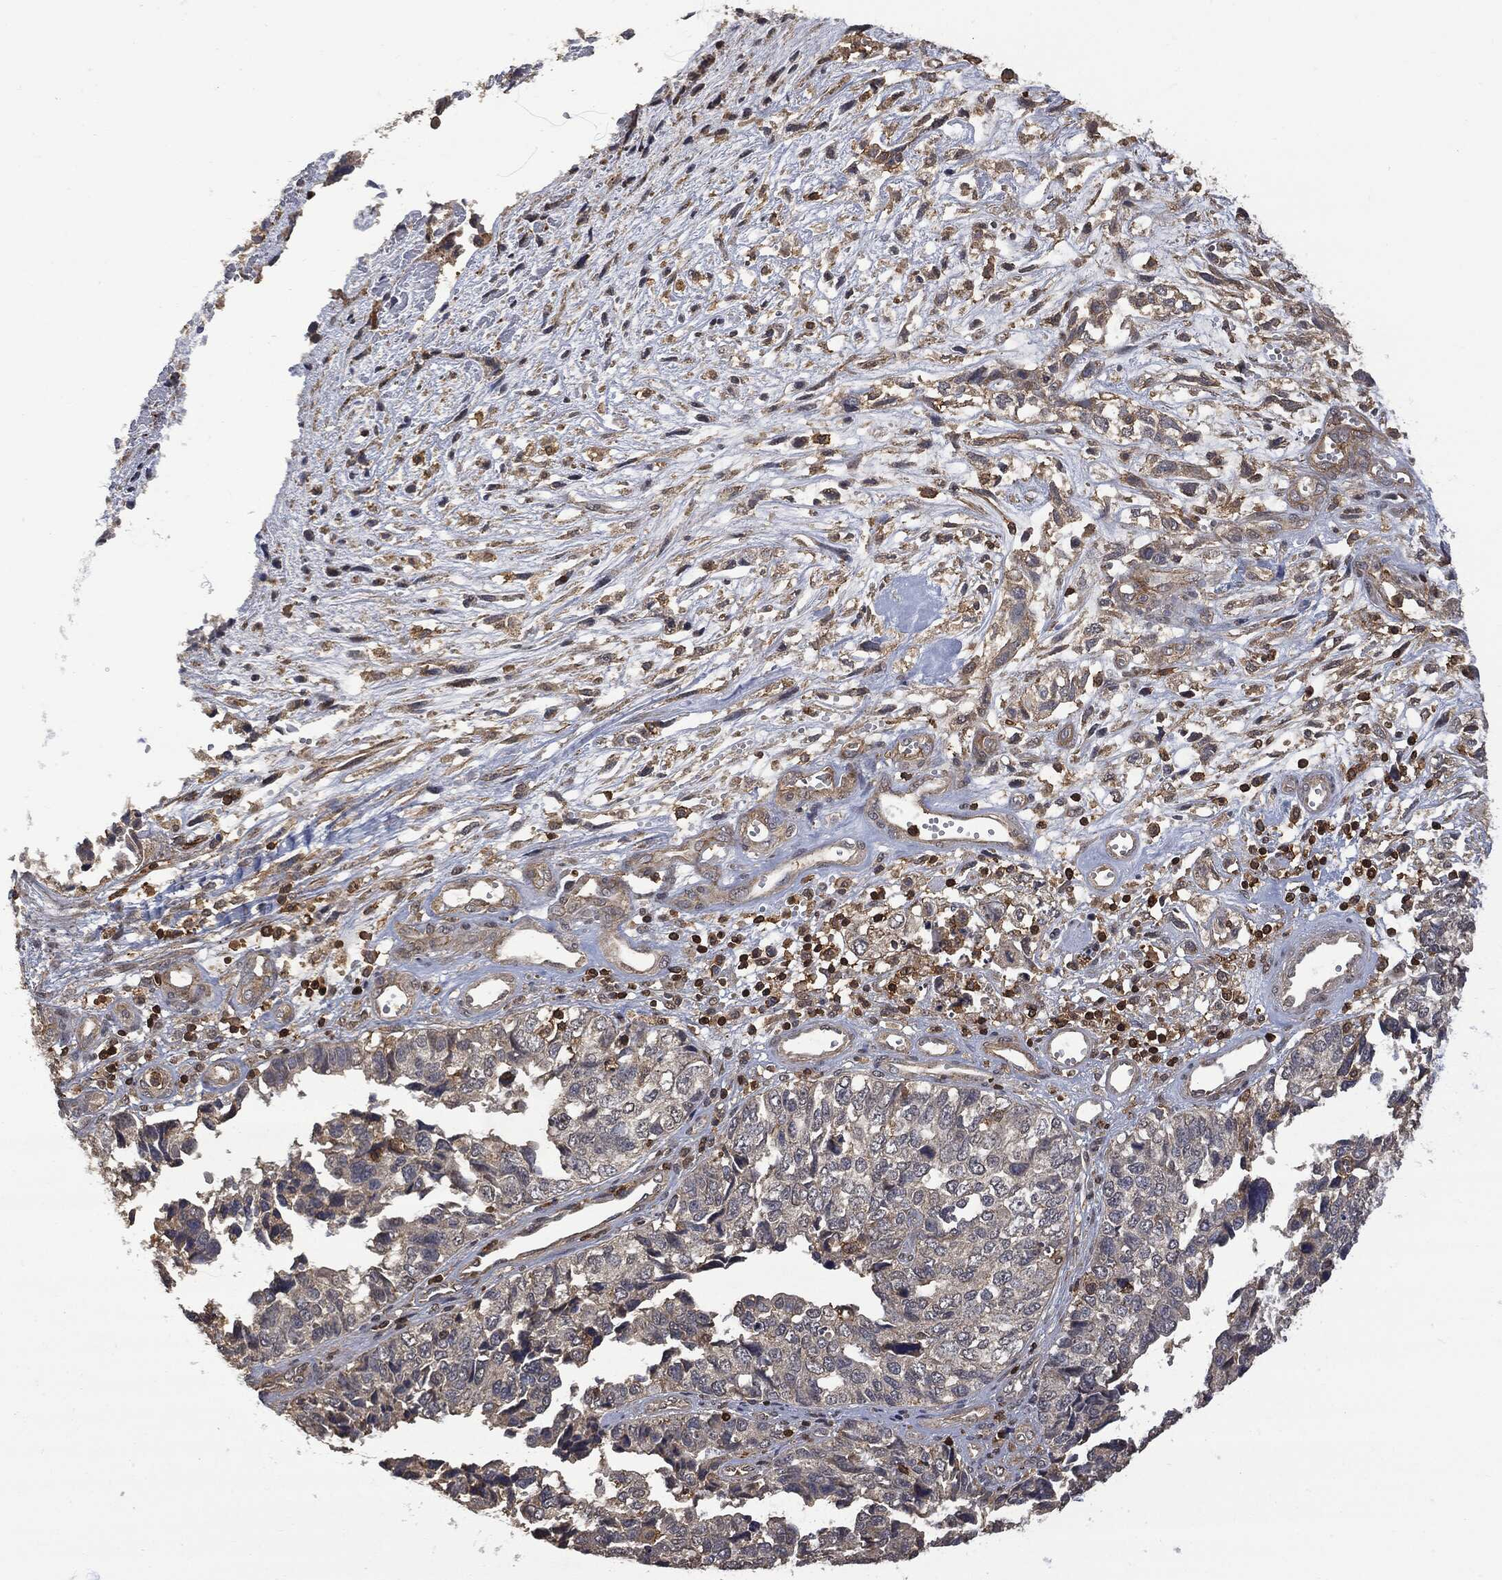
{"staining": {"intensity": "negative", "quantity": "none", "location": "none"}, "tissue": "cervical cancer", "cell_type": "Tumor cells", "image_type": "cancer", "snomed": [{"axis": "morphology", "description": "Squamous cell carcinoma, NOS"}, {"axis": "topography", "description": "Cervix"}], "caption": "Immunohistochemistry of cervical cancer (squamous cell carcinoma) reveals no expression in tumor cells.", "gene": "PSMB10", "patient": {"sex": "female", "age": 63}}